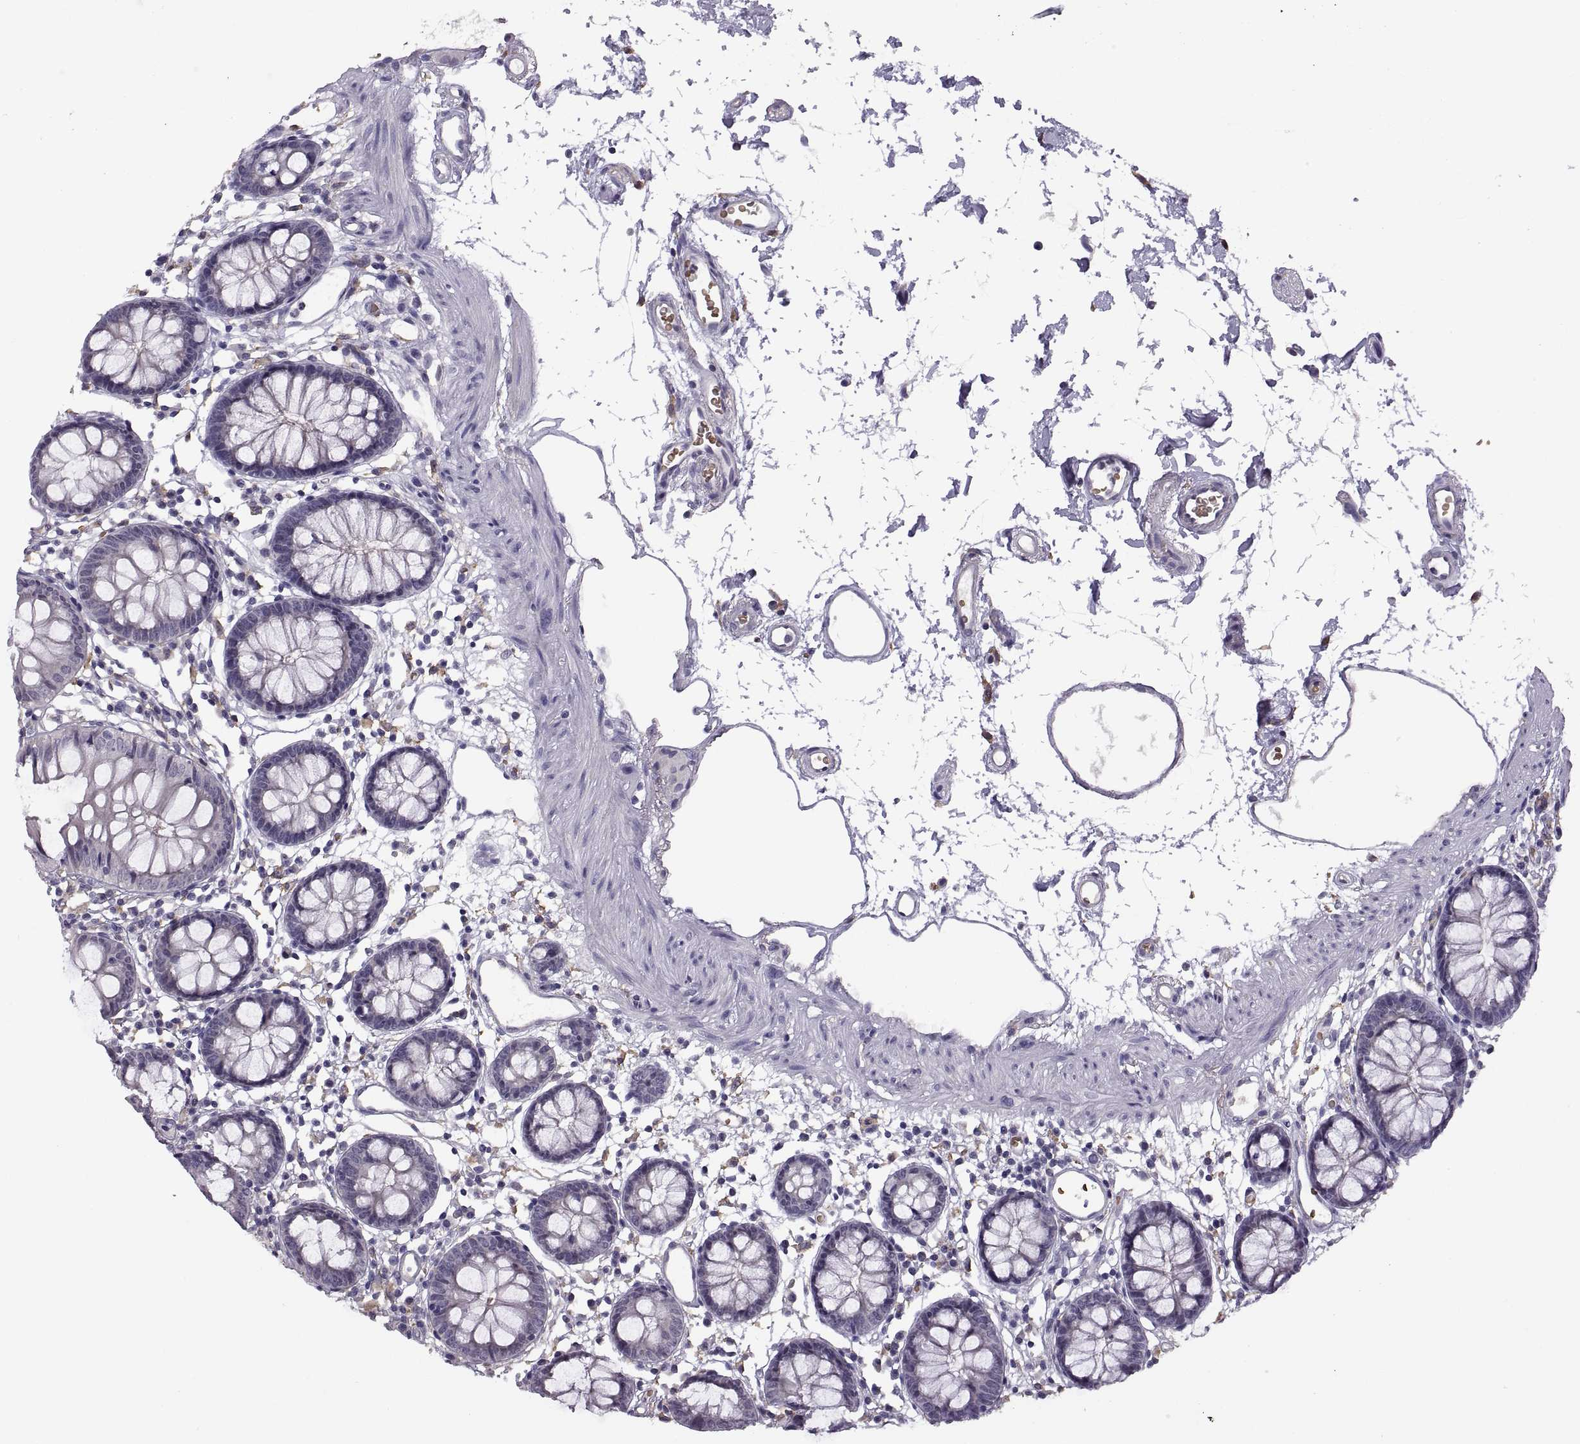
{"staining": {"intensity": "negative", "quantity": "none", "location": "none"}, "tissue": "colon", "cell_type": "Endothelial cells", "image_type": "normal", "snomed": [{"axis": "morphology", "description": "Normal tissue, NOS"}, {"axis": "topography", "description": "Colon"}], "caption": "High magnification brightfield microscopy of normal colon stained with DAB (brown) and counterstained with hematoxylin (blue): endothelial cells show no significant expression.", "gene": "MEIOC", "patient": {"sex": "female", "age": 84}}